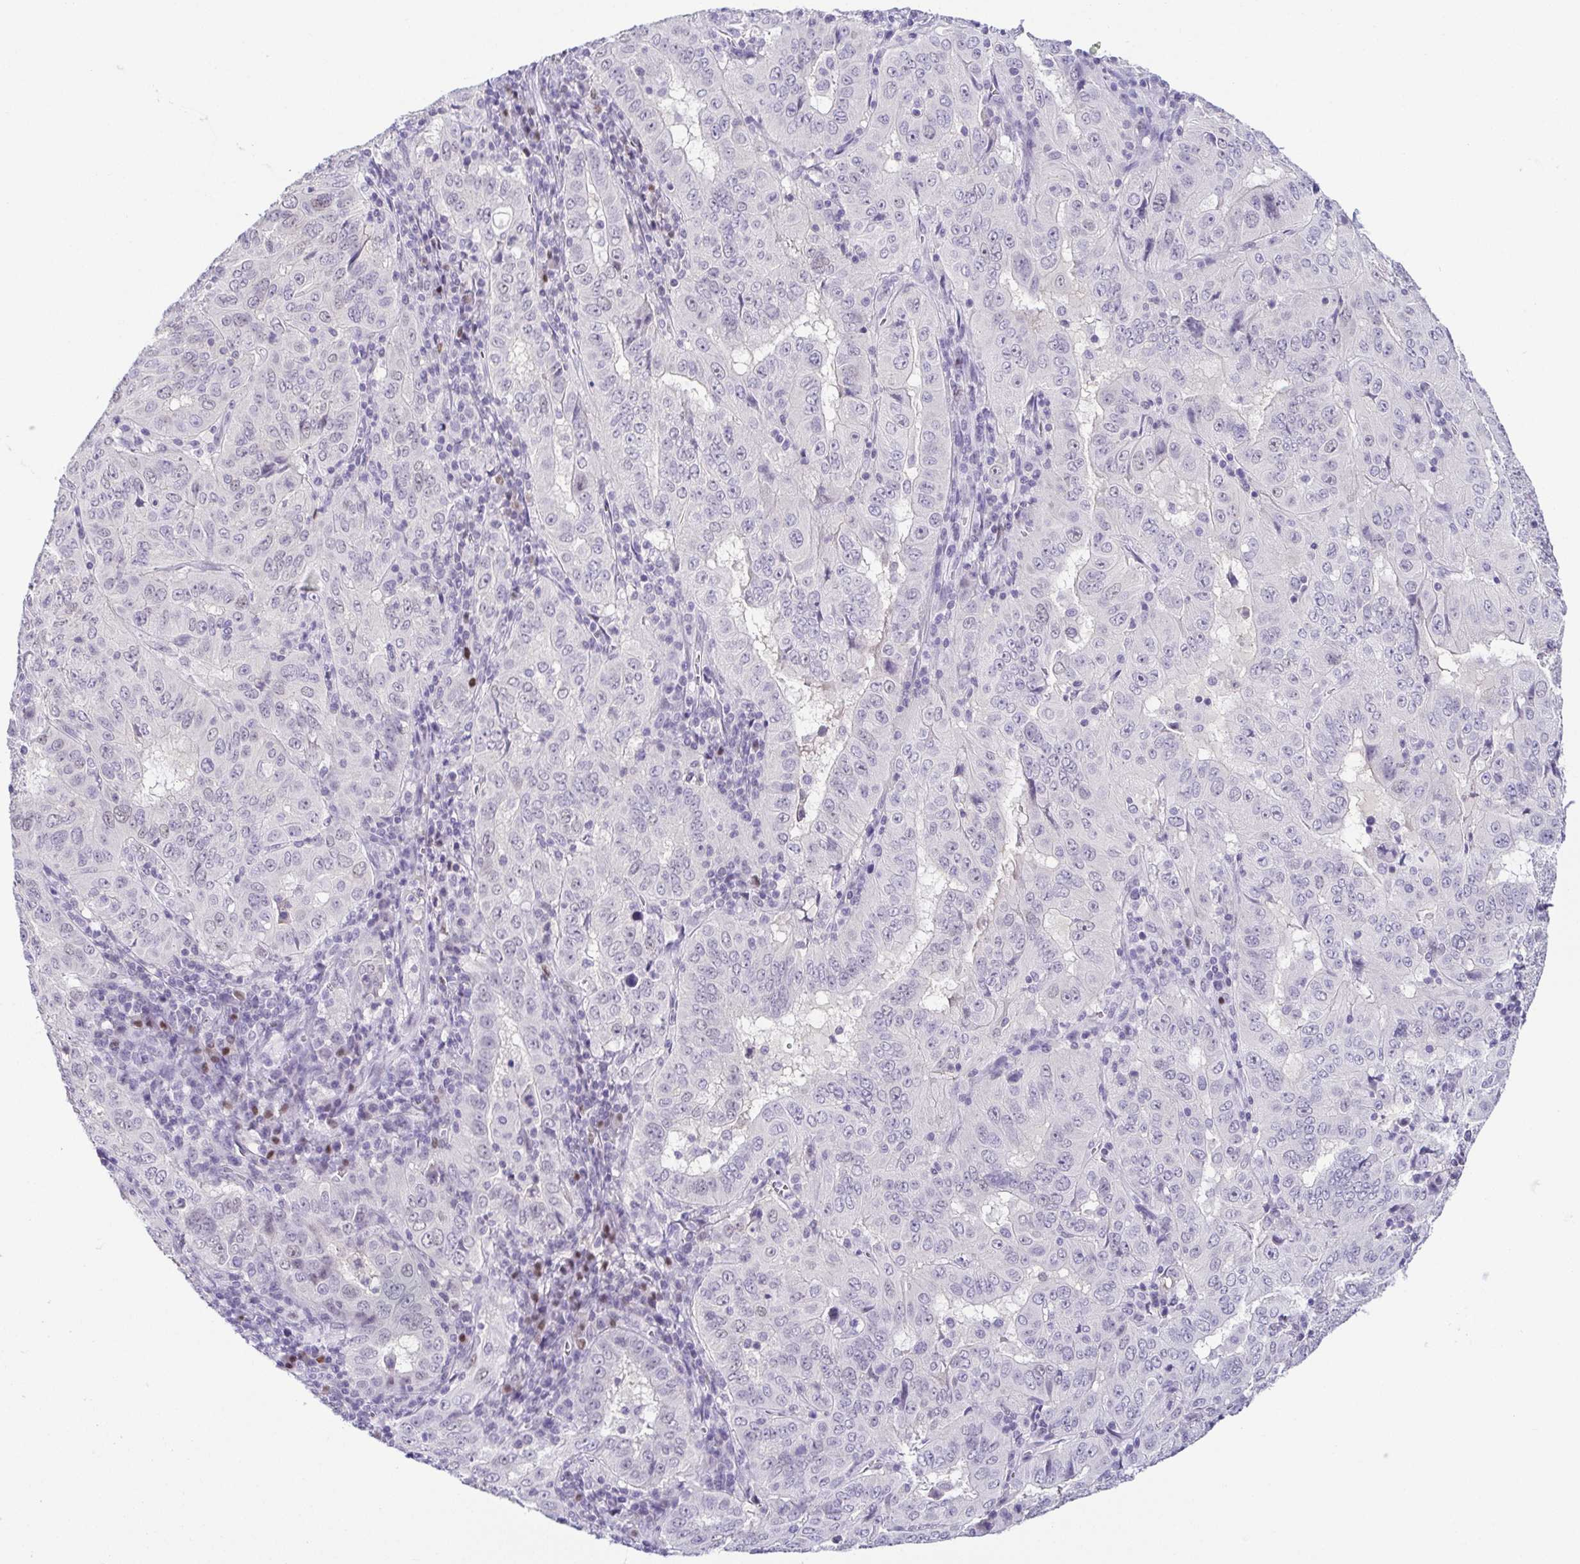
{"staining": {"intensity": "negative", "quantity": "none", "location": "none"}, "tissue": "pancreatic cancer", "cell_type": "Tumor cells", "image_type": "cancer", "snomed": [{"axis": "morphology", "description": "Adenocarcinoma, NOS"}, {"axis": "topography", "description": "Pancreas"}], "caption": "IHC image of neoplastic tissue: human pancreatic cancer (adenocarcinoma) stained with DAB (3,3'-diaminobenzidine) demonstrates no significant protein positivity in tumor cells.", "gene": "TCF3", "patient": {"sex": "male", "age": 63}}